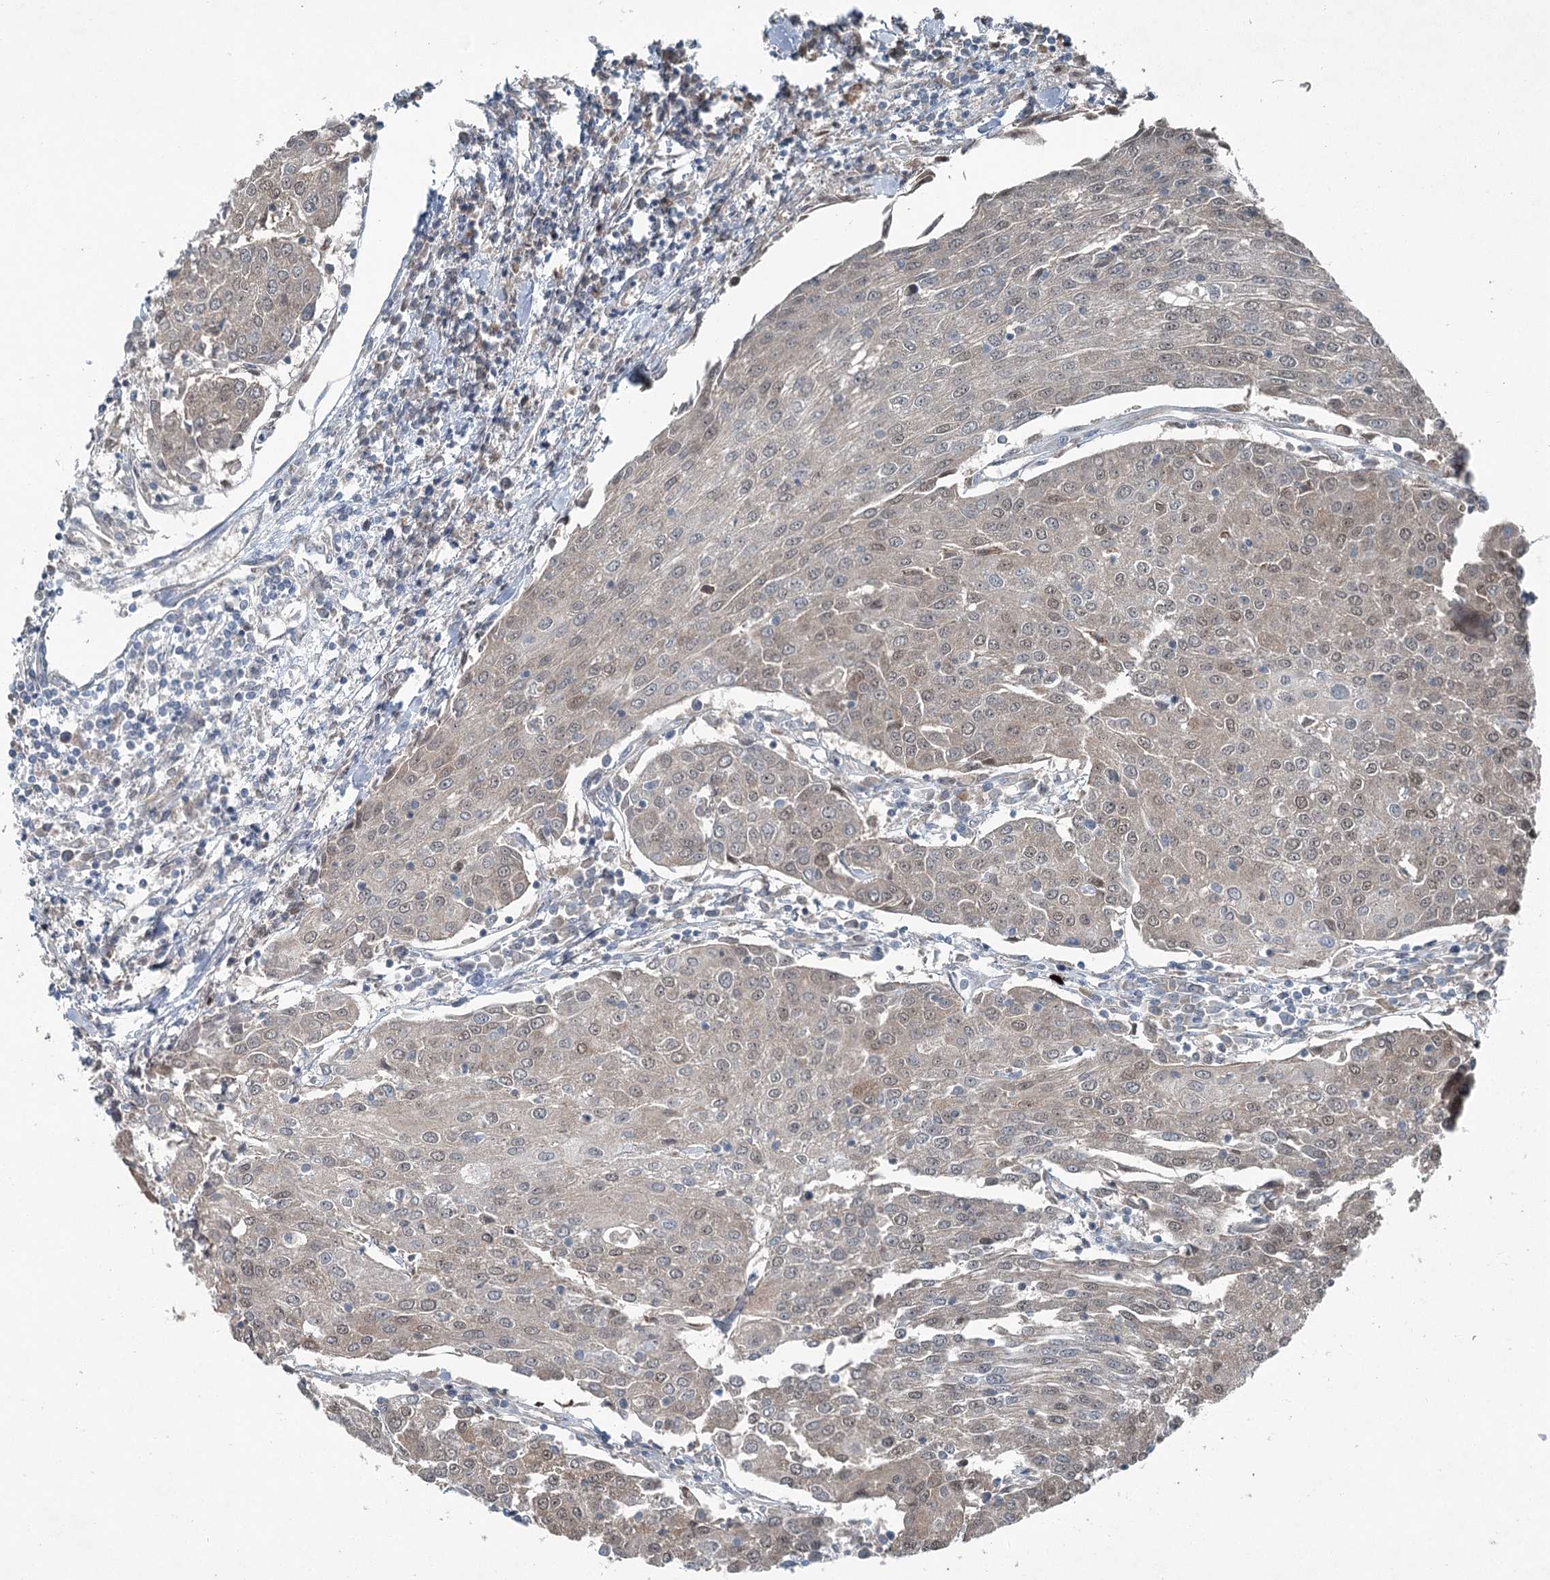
{"staining": {"intensity": "moderate", "quantity": "<25%", "location": "cytoplasmic/membranous"}, "tissue": "urothelial cancer", "cell_type": "Tumor cells", "image_type": "cancer", "snomed": [{"axis": "morphology", "description": "Urothelial carcinoma, High grade"}, {"axis": "topography", "description": "Urinary bladder"}], "caption": "This is an image of immunohistochemistry (IHC) staining of urothelial cancer, which shows moderate staining in the cytoplasmic/membranous of tumor cells.", "gene": "CHCHD5", "patient": {"sex": "female", "age": 85}}